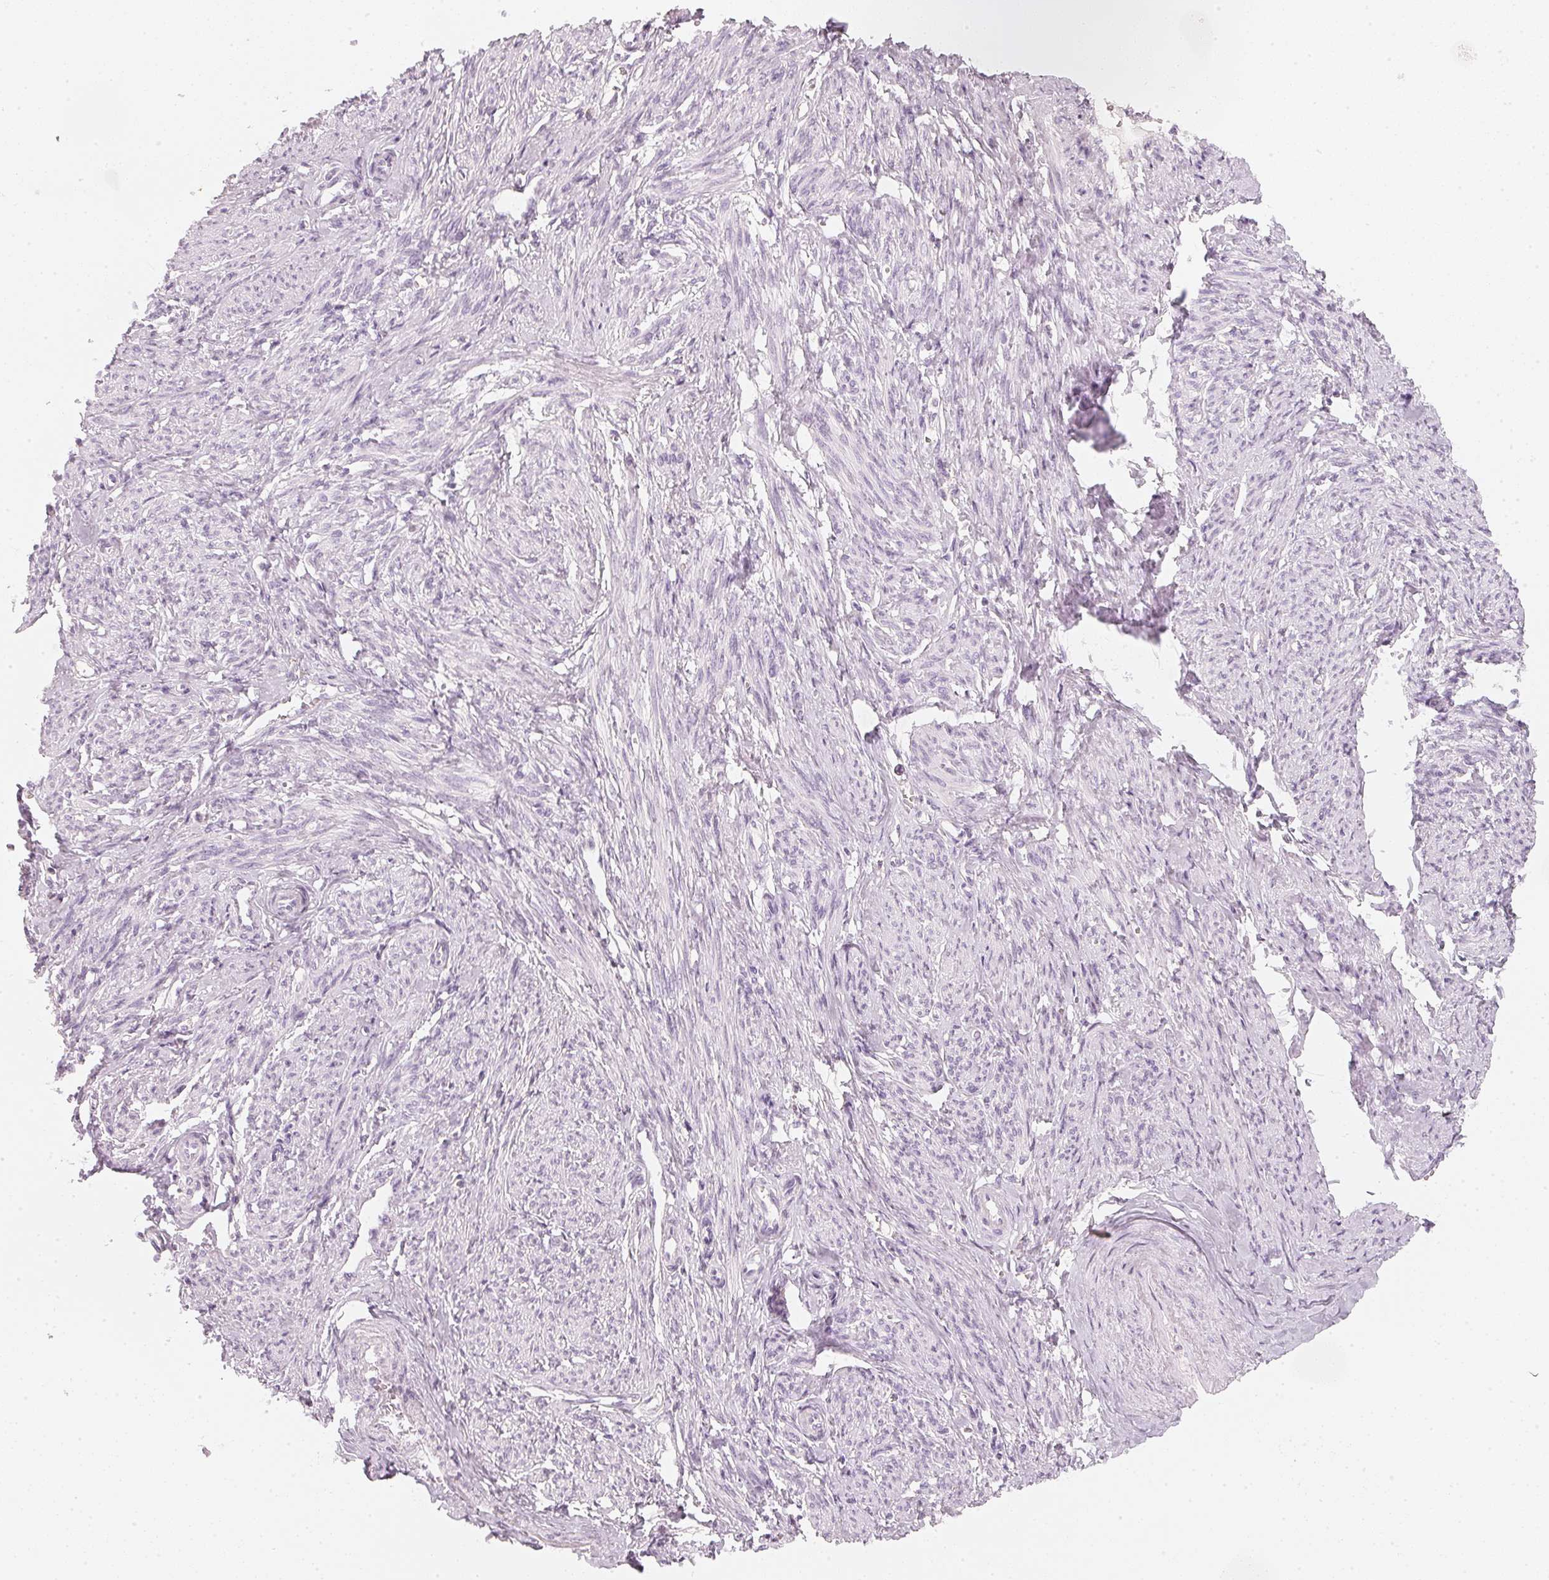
{"staining": {"intensity": "negative", "quantity": "none", "location": "none"}, "tissue": "smooth muscle", "cell_type": "Smooth muscle cells", "image_type": "normal", "snomed": [{"axis": "morphology", "description": "Normal tissue, NOS"}, {"axis": "topography", "description": "Smooth muscle"}], "caption": "The immunohistochemistry (IHC) micrograph has no significant staining in smooth muscle cells of smooth muscle.", "gene": "CFAP276", "patient": {"sex": "female", "age": 65}}